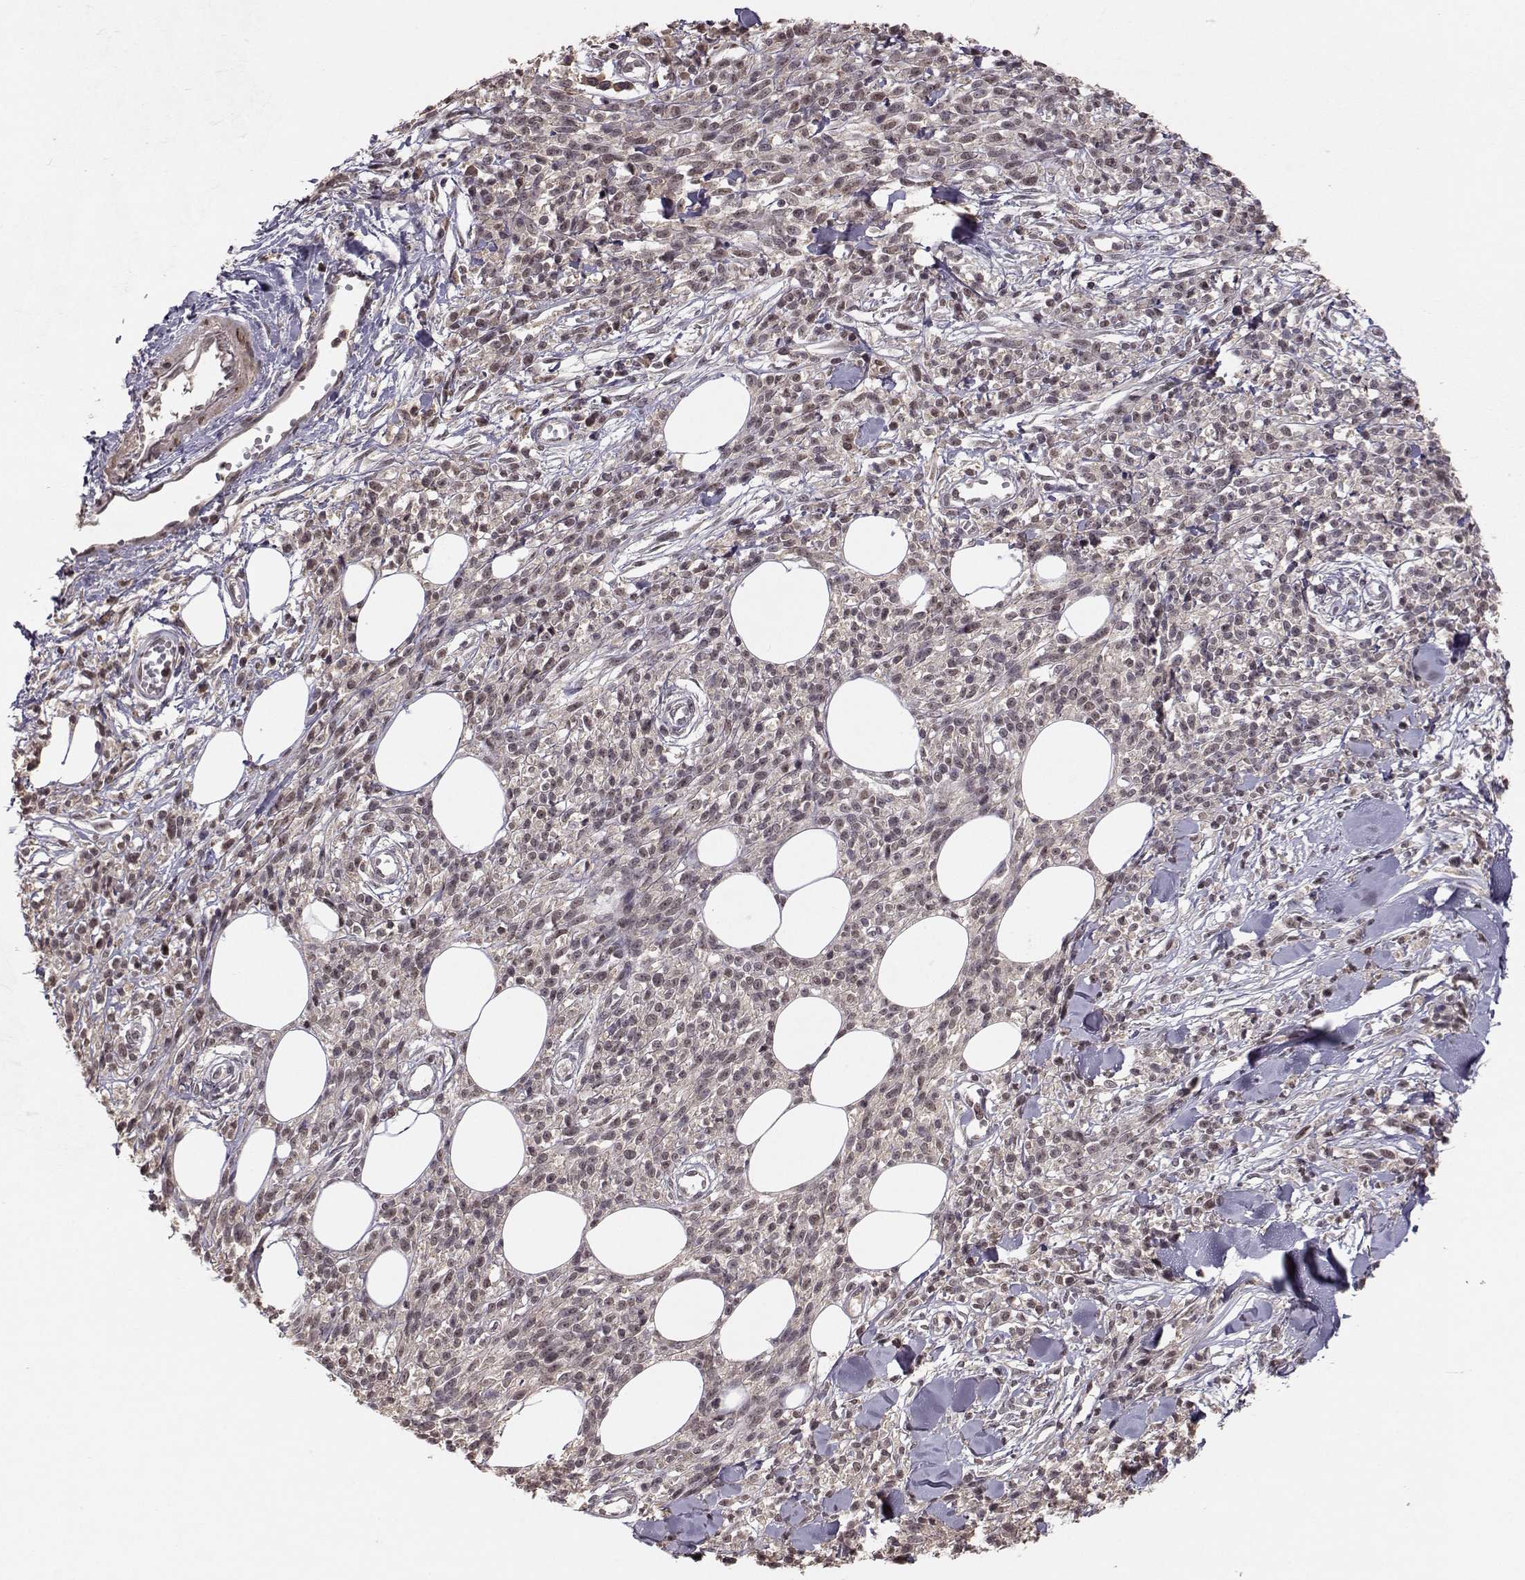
{"staining": {"intensity": "weak", "quantity": "<25%", "location": "cytoplasmic/membranous"}, "tissue": "melanoma", "cell_type": "Tumor cells", "image_type": "cancer", "snomed": [{"axis": "morphology", "description": "Malignant melanoma, NOS"}, {"axis": "topography", "description": "Skin"}, {"axis": "topography", "description": "Skin of trunk"}], "caption": "Melanoma stained for a protein using IHC demonstrates no expression tumor cells.", "gene": "PLEKHG3", "patient": {"sex": "male", "age": 74}}